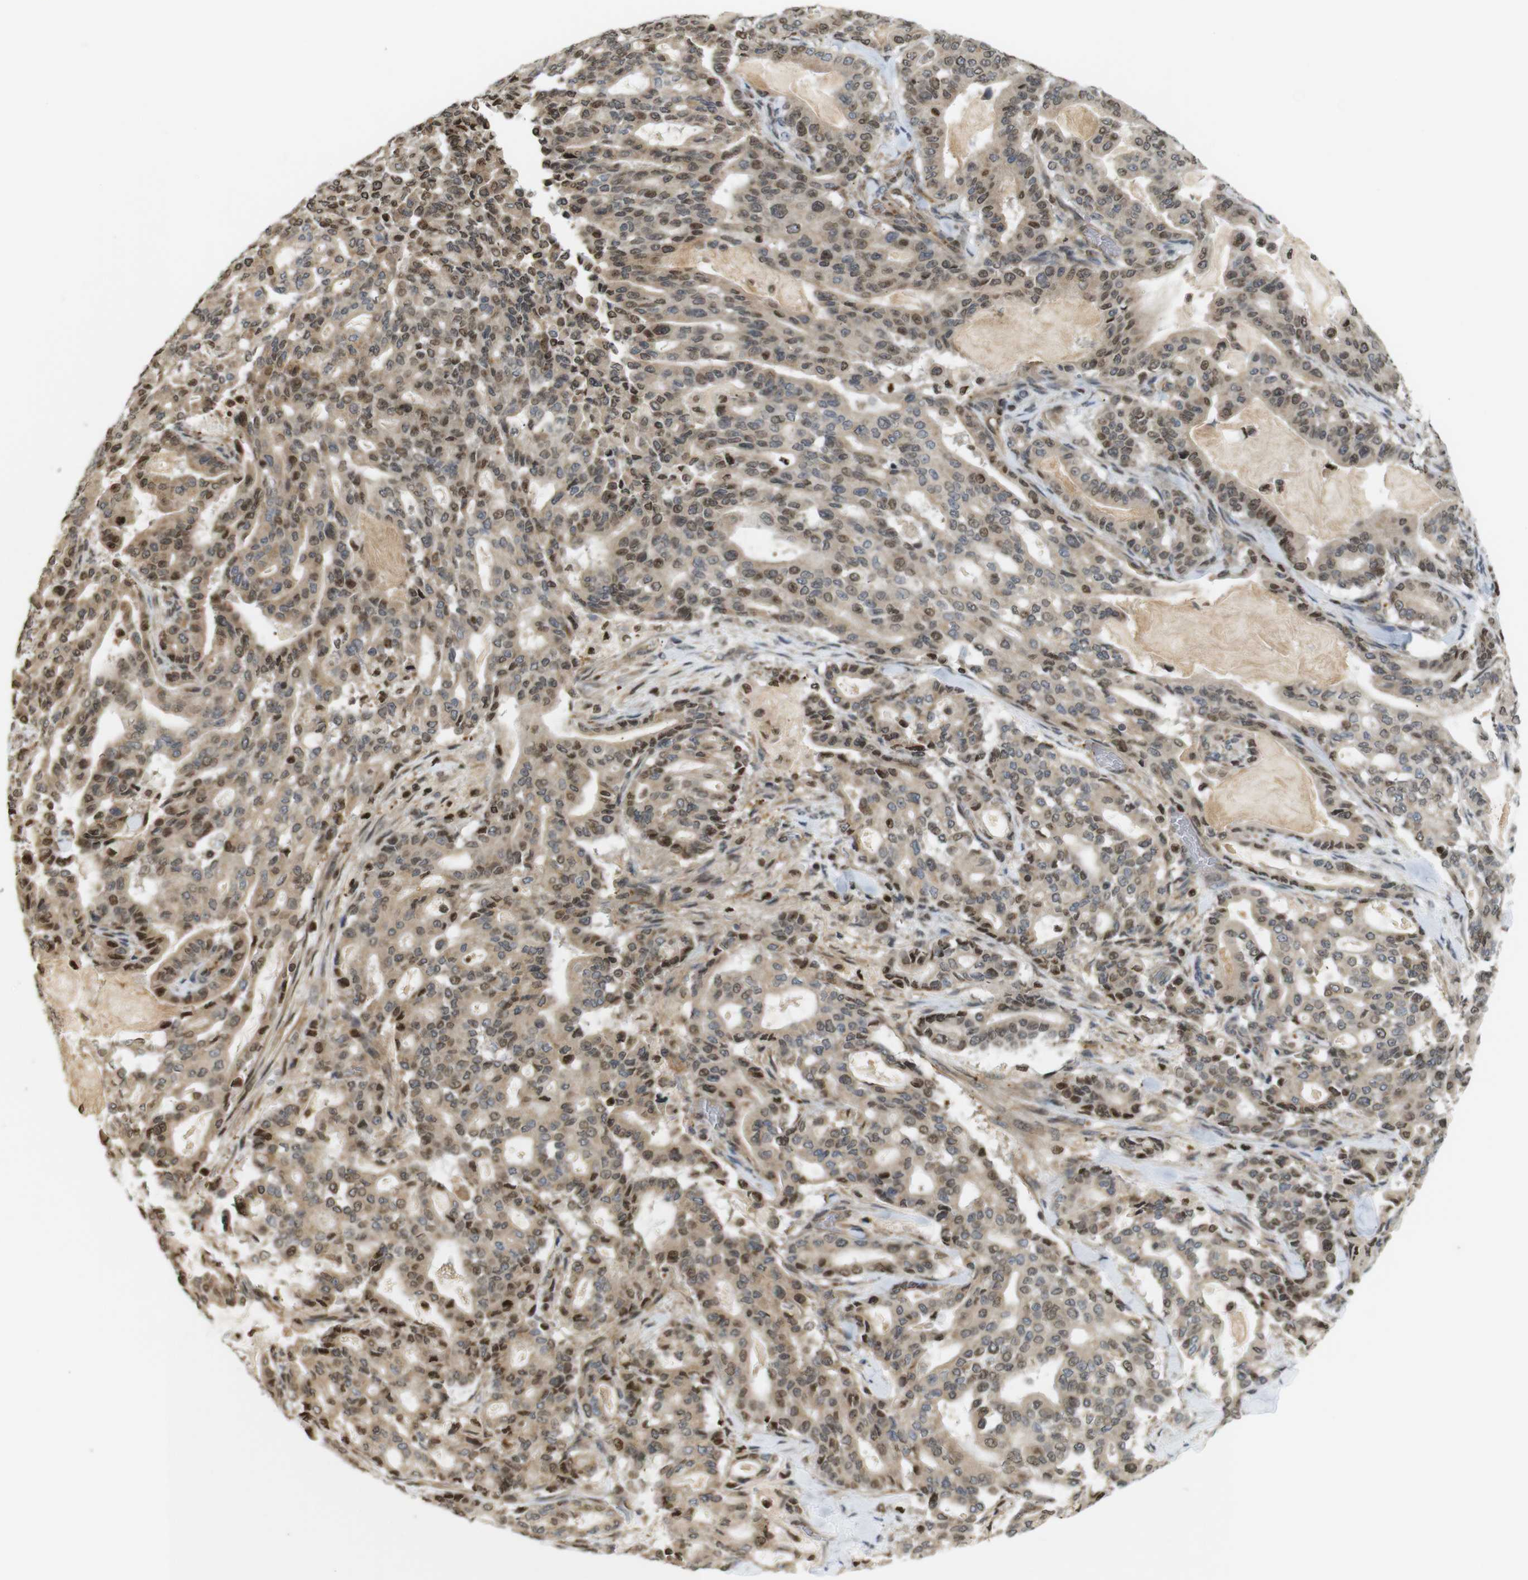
{"staining": {"intensity": "moderate", "quantity": ">75%", "location": "cytoplasmic/membranous,nuclear"}, "tissue": "pancreatic cancer", "cell_type": "Tumor cells", "image_type": "cancer", "snomed": [{"axis": "morphology", "description": "Adenocarcinoma, NOS"}, {"axis": "topography", "description": "Pancreas"}], "caption": "Tumor cells show moderate cytoplasmic/membranous and nuclear expression in approximately >75% of cells in pancreatic cancer (adenocarcinoma).", "gene": "MBD1", "patient": {"sex": "male", "age": 63}}